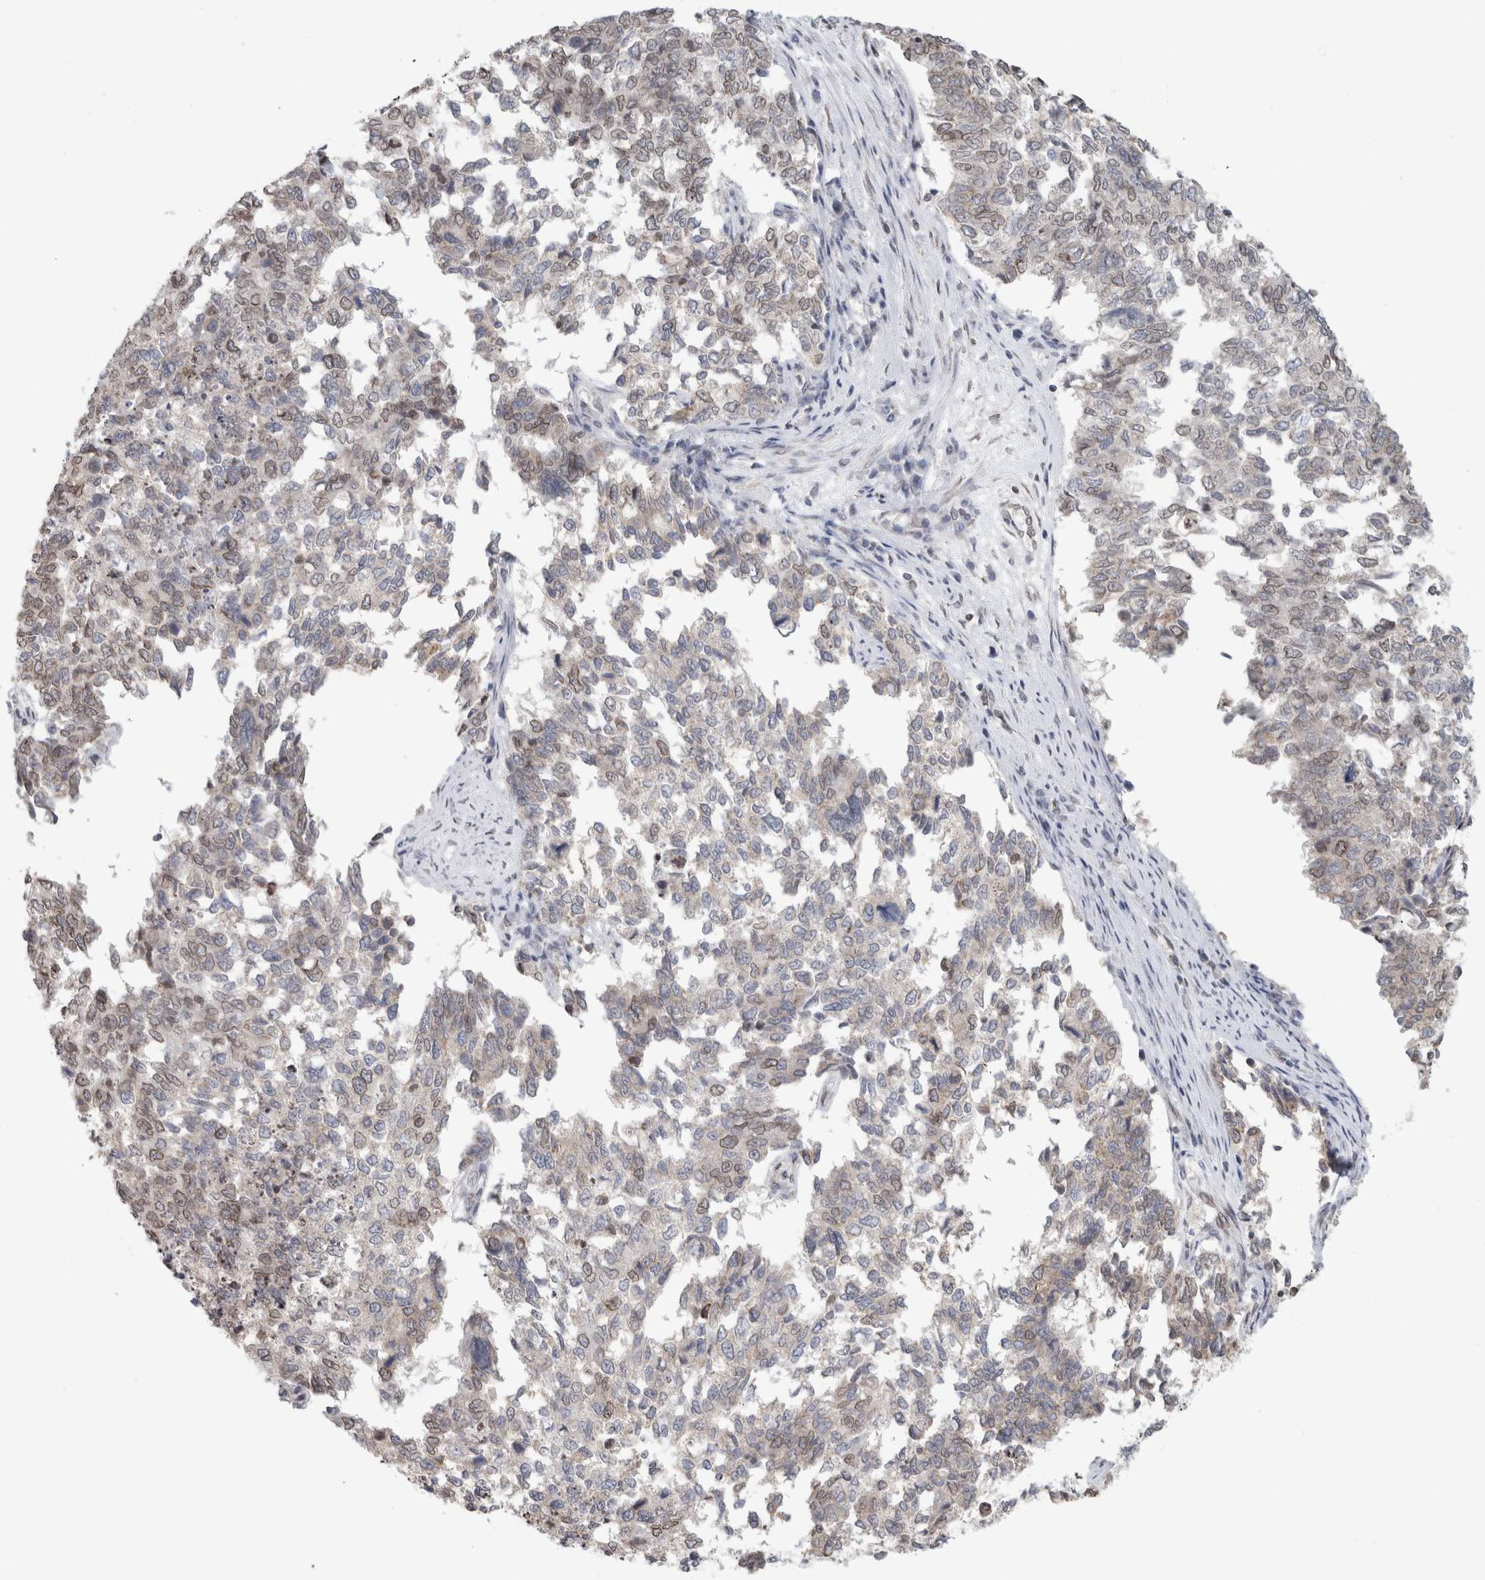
{"staining": {"intensity": "weak", "quantity": "<25%", "location": "cytoplasmic/membranous,nuclear"}, "tissue": "cervical cancer", "cell_type": "Tumor cells", "image_type": "cancer", "snomed": [{"axis": "morphology", "description": "Squamous cell carcinoma, NOS"}, {"axis": "topography", "description": "Cervix"}], "caption": "A micrograph of cervical squamous cell carcinoma stained for a protein exhibits no brown staining in tumor cells. (Brightfield microscopy of DAB IHC at high magnification).", "gene": "RBMX2", "patient": {"sex": "female", "age": 63}}